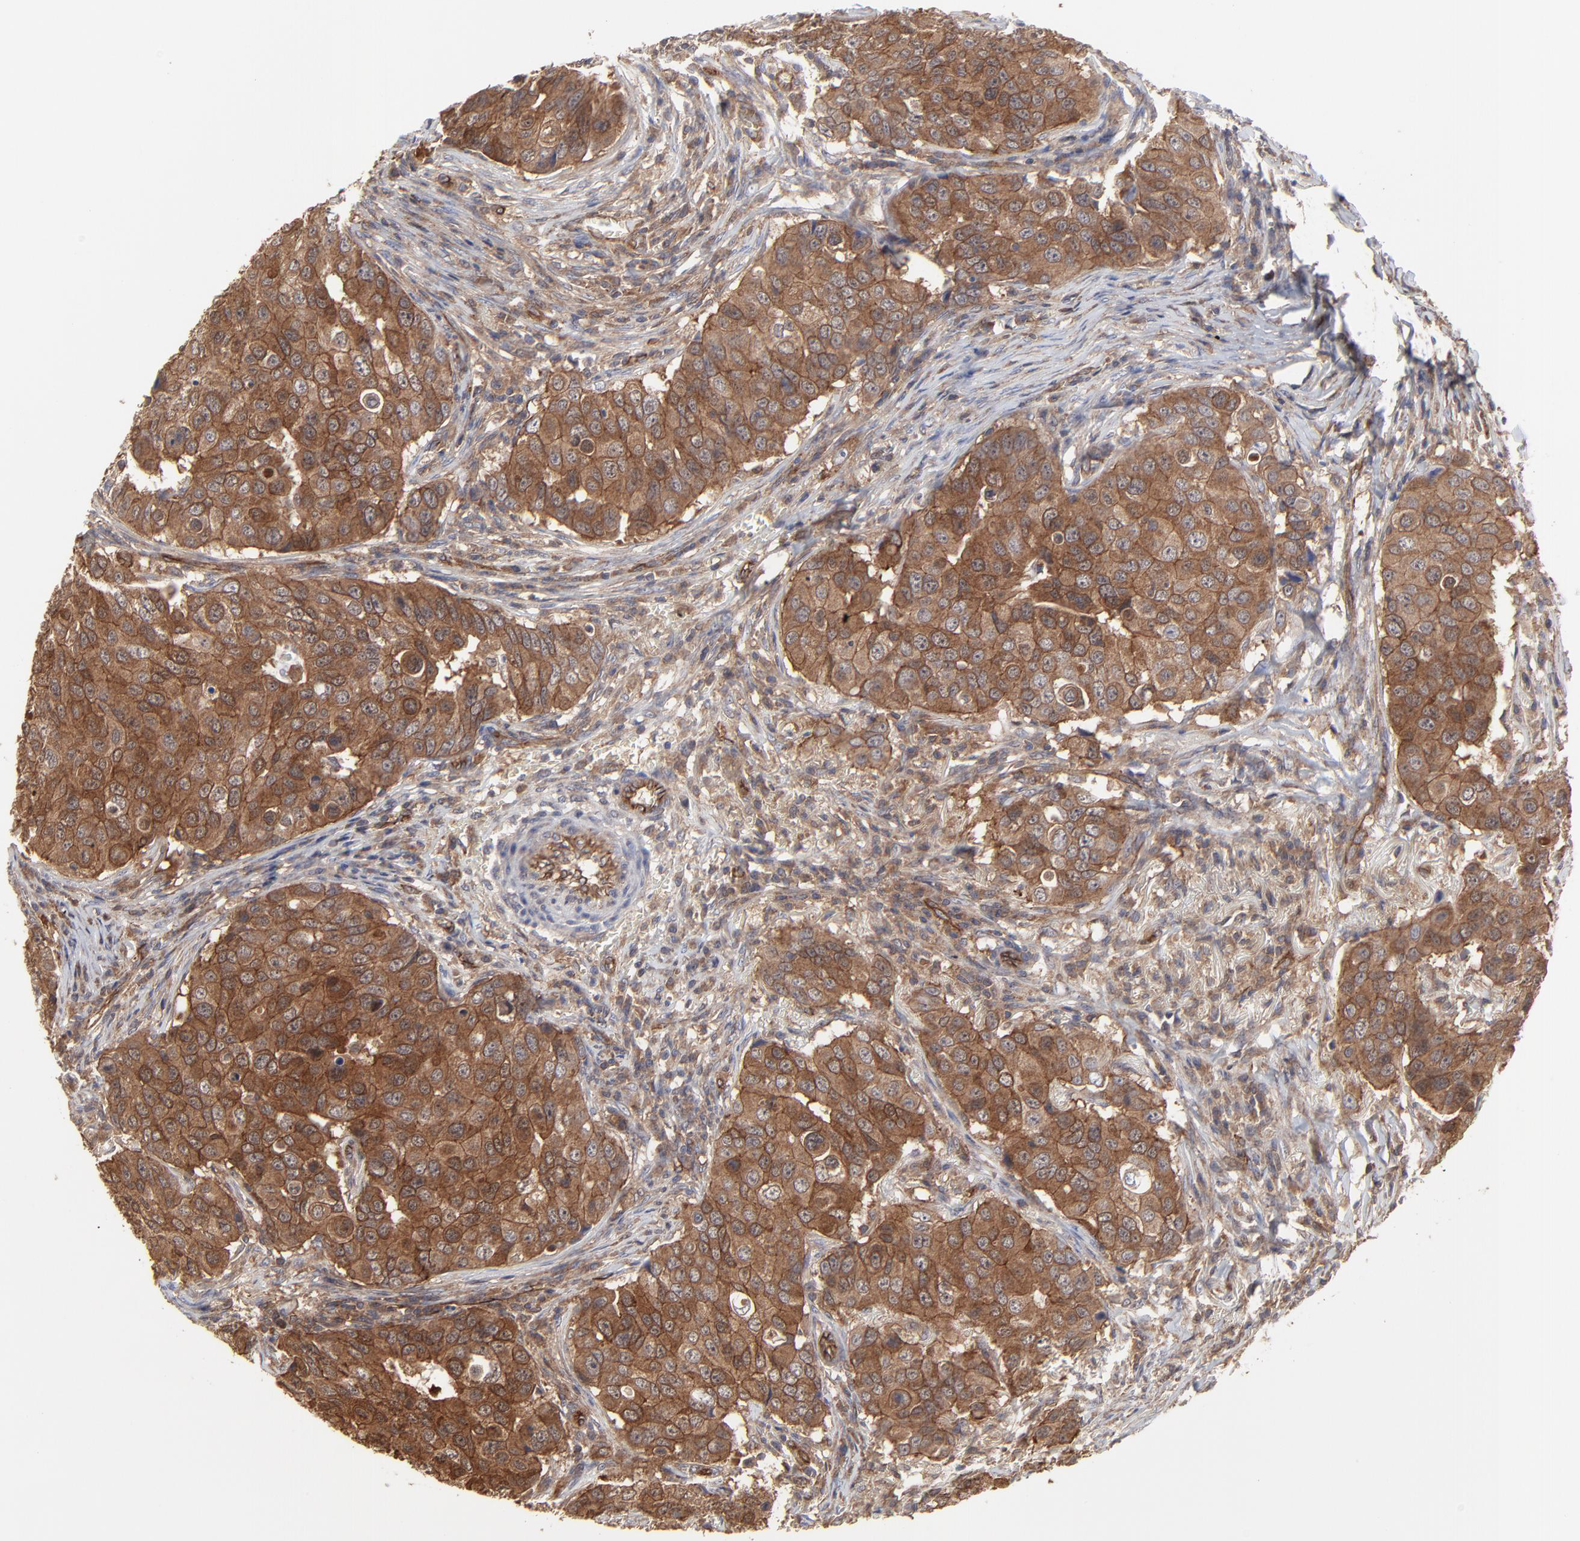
{"staining": {"intensity": "moderate", "quantity": ">75%", "location": "cytoplasmic/membranous"}, "tissue": "breast cancer", "cell_type": "Tumor cells", "image_type": "cancer", "snomed": [{"axis": "morphology", "description": "Duct carcinoma"}, {"axis": "topography", "description": "Breast"}], "caption": "Breast infiltrating ductal carcinoma was stained to show a protein in brown. There is medium levels of moderate cytoplasmic/membranous staining in approximately >75% of tumor cells.", "gene": "ARMT1", "patient": {"sex": "female", "age": 54}}